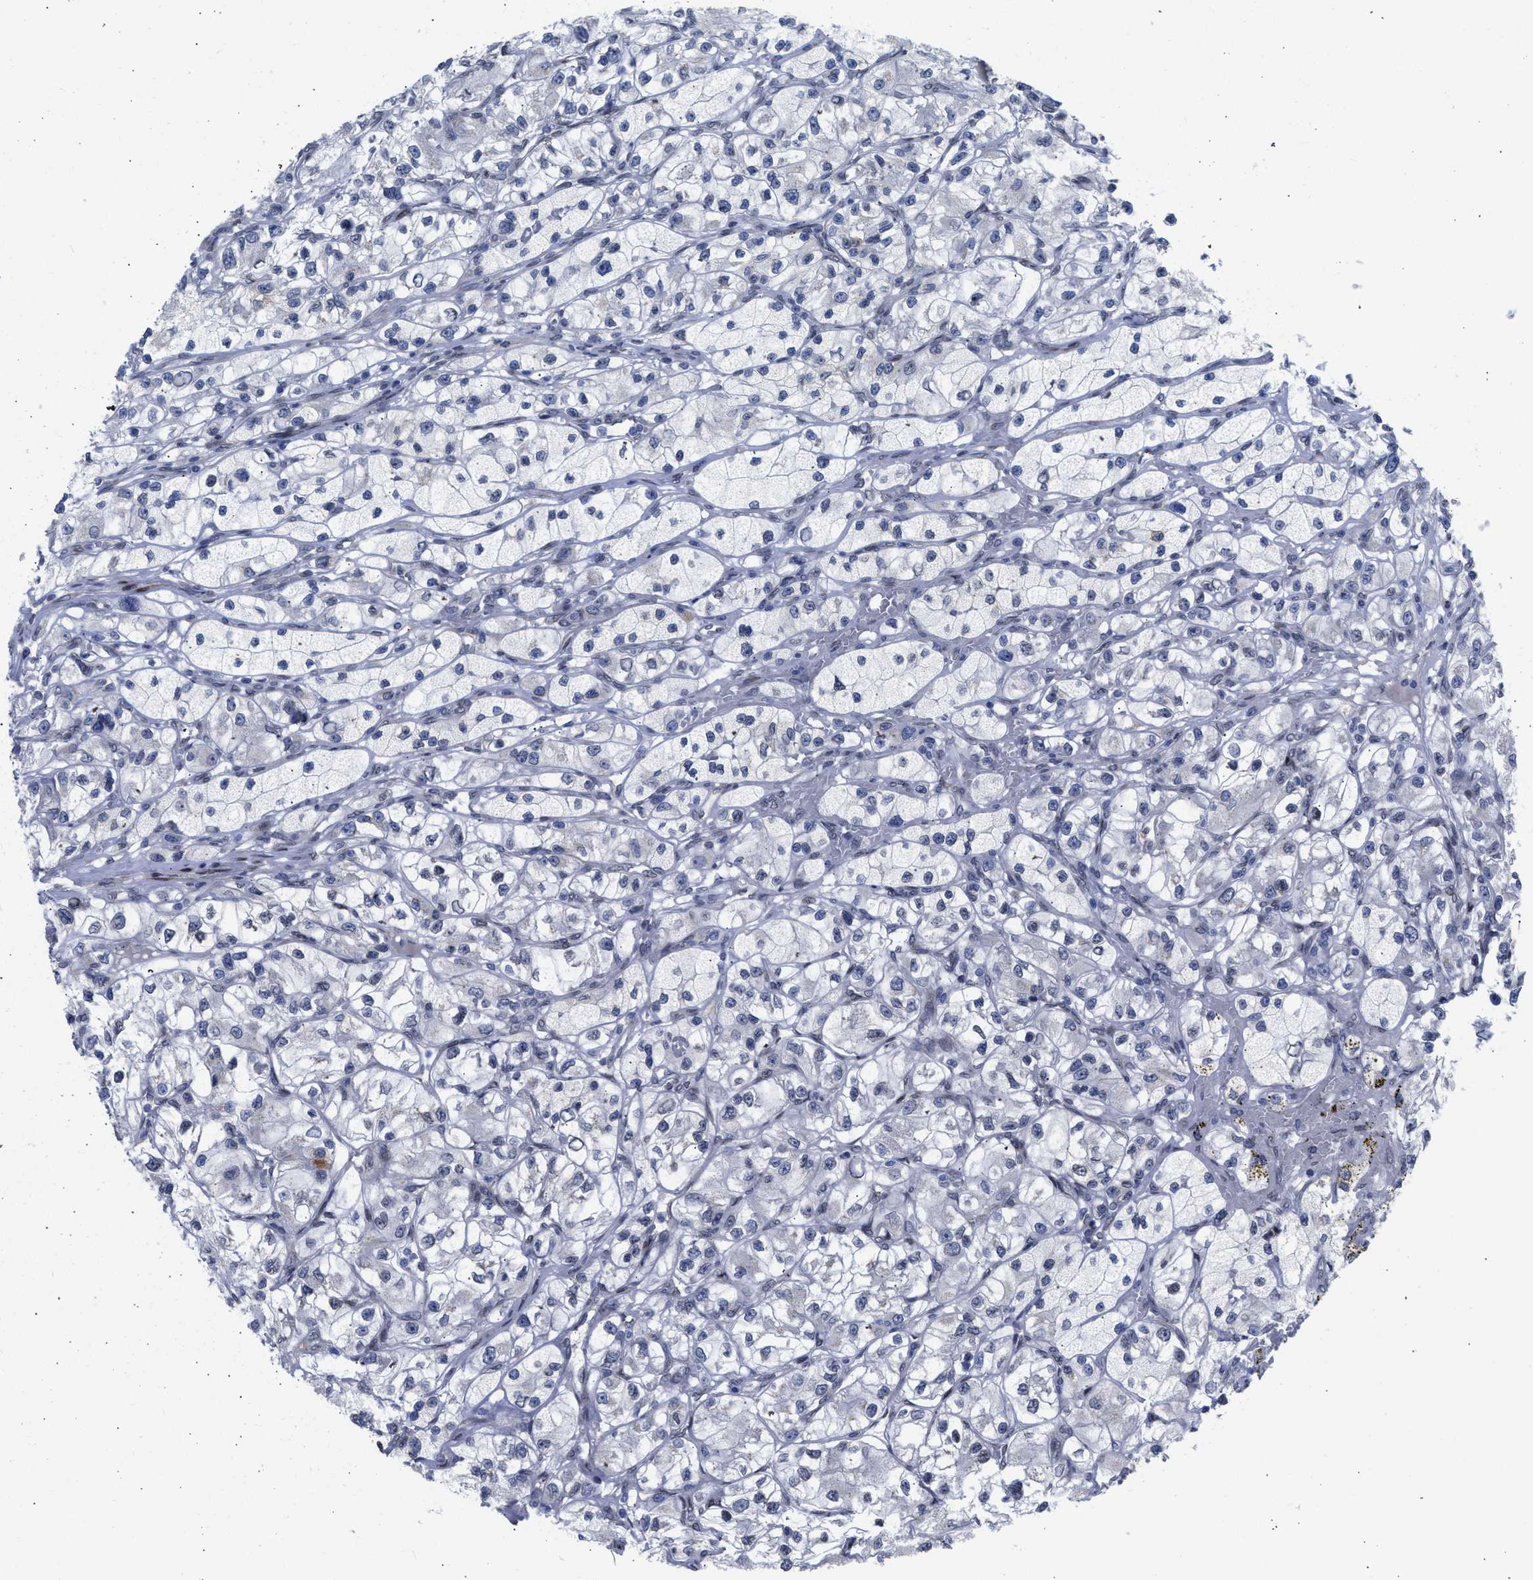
{"staining": {"intensity": "negative", "quantity": "none", "location": "none"}, "tissue": "renal cancer", "cell_type": "Tumor cells", "image_type": "cancer", "snomed": [{"axis": "morphology", "description": "Adenocarcinoma, NOS"}, {"axis": "topography", "description": "Kidney"}], "caption": "IHC histopathology image of neoplastic tissue: human renal cancer (adenocarcinoma) stained with DAB exhibits no significant protein expression in tumor cells.", "gene": "NUP35", "patient": {"sex": "female", "age": 57}}